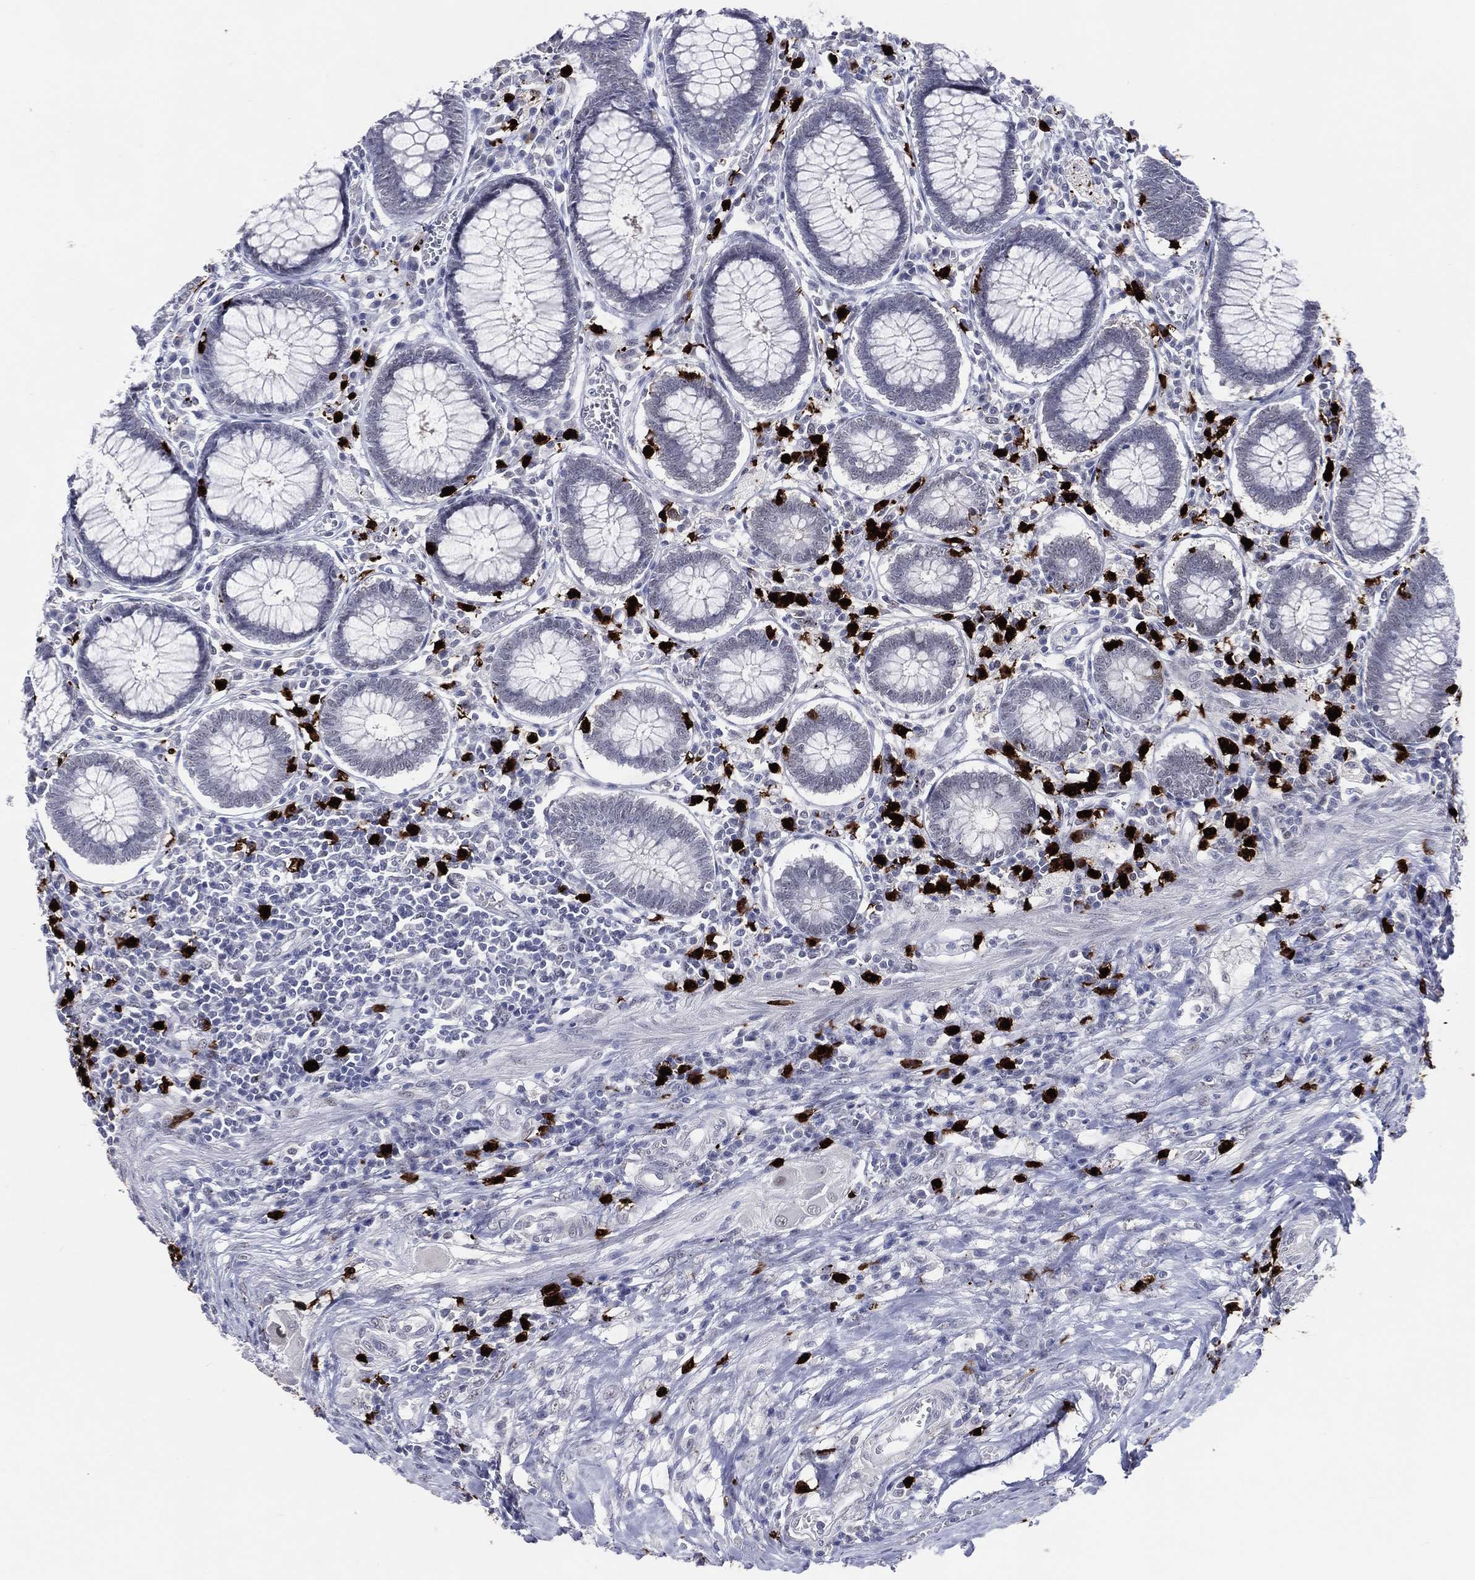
{"staining": {"intensity": "negative", "quantity": "none", "location": "none"}, "tissue": "colon", "cell_type": "Endothelial cells", "image_type": "normal", "snomed": [{"axis": "morphology", "description": "Normal tissue, NOS"}, {"axis": "topography", "description": "Colon"}], "caption": "Endothelial cells are negative for protein expression in benign human colon. (DAB immunohistochemistry visualized using brightfield microscopy, high magnification).", "gene": "CFAP58", "patient": {"sex": "male", "age": 65}}